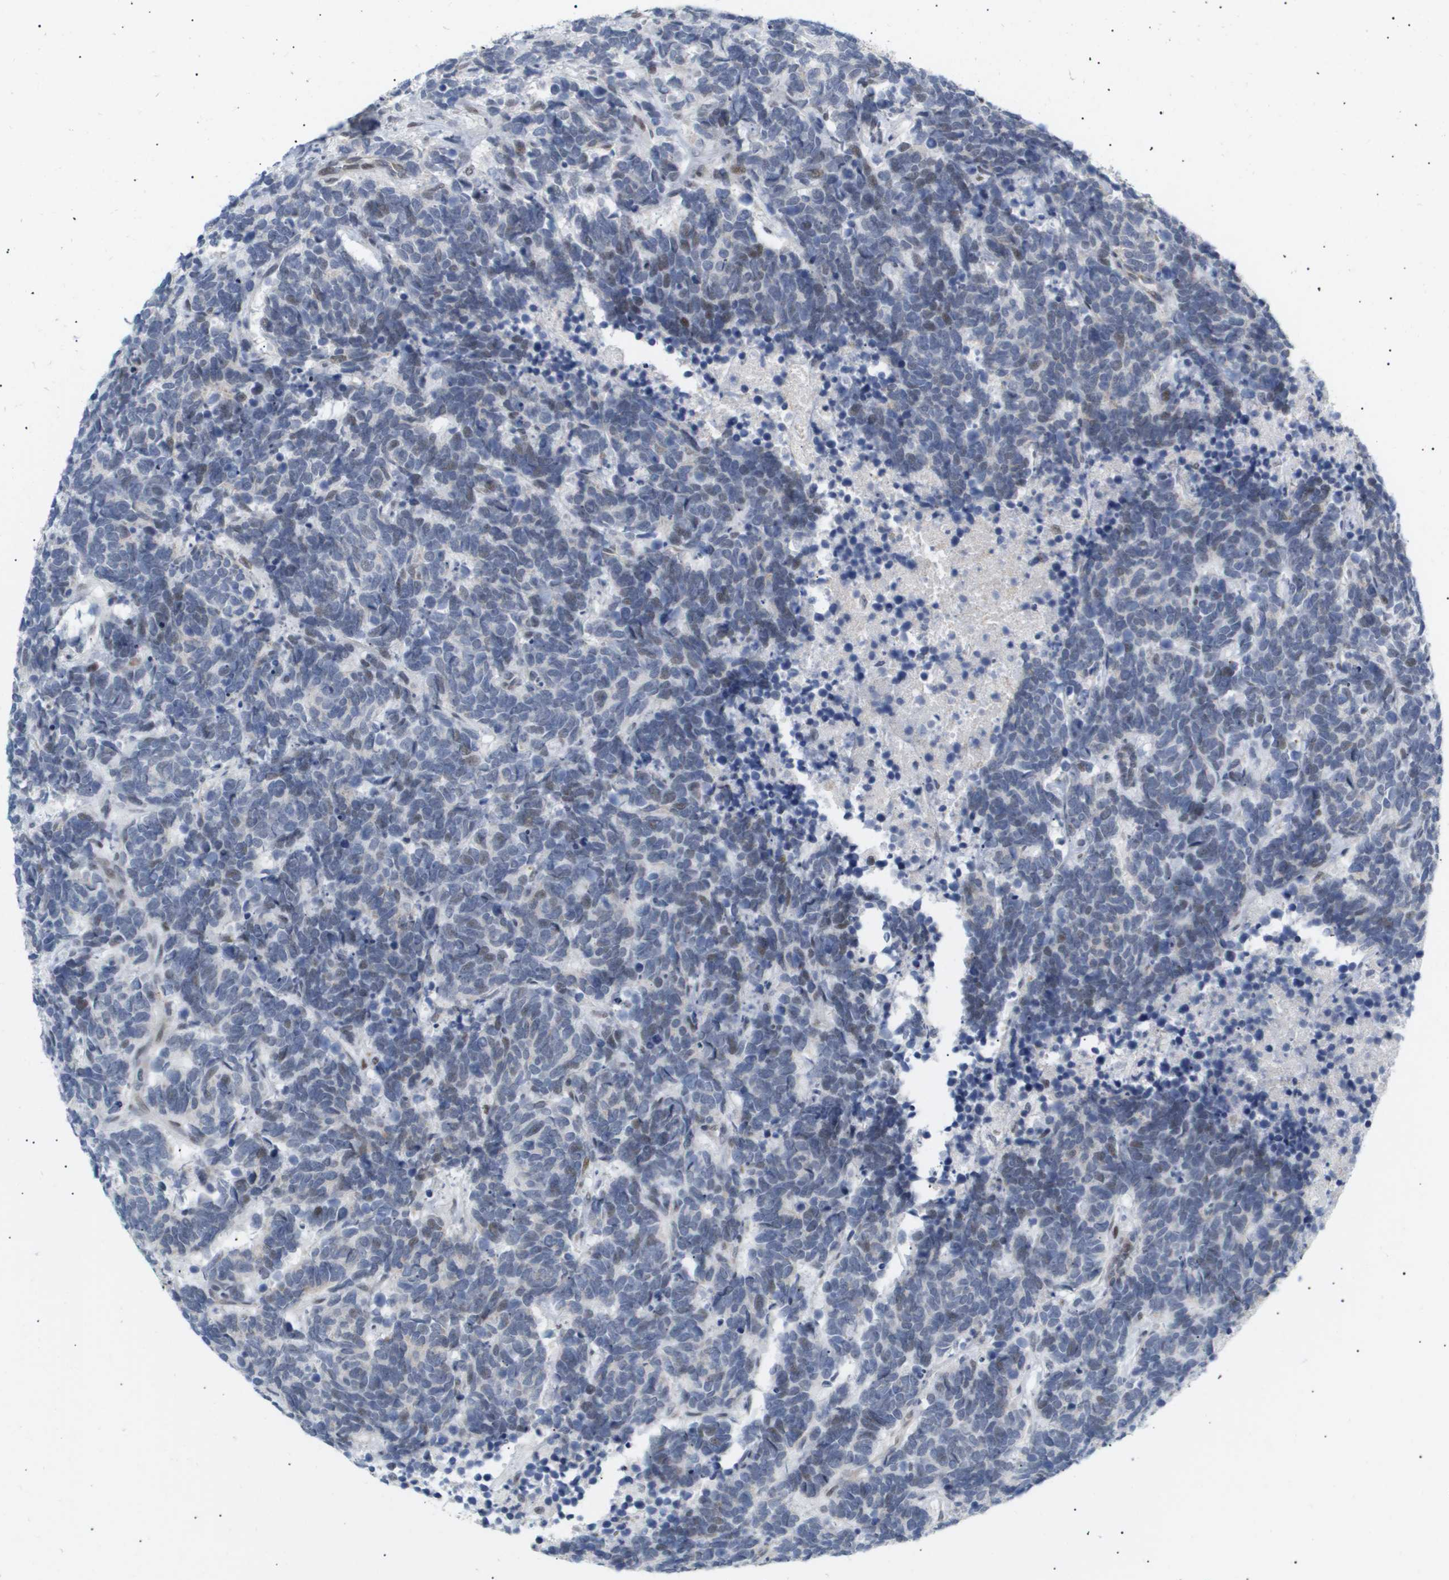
{"staining": {"intensity": "weak", "quantity": "<25%", "location": "nuclear"}, "tissue": "carcinoid", "cell_type": "Tumor cells", "image_type": "cancer", "snomed": [{"axis": "morphology", "description": "Carcinoma, NOS"}, {"axis": "morphology", "description": "Carcinoid, malignant, NOS"}, {"axis": "topography", "description": "Urinary bladder"}], "caption": "Malignant carcinoid was stained to show a protein in brown. There is no significant staining in tumor cells.", "gene": "PPARD", "patient": {"sex": "male", "age": 57}}